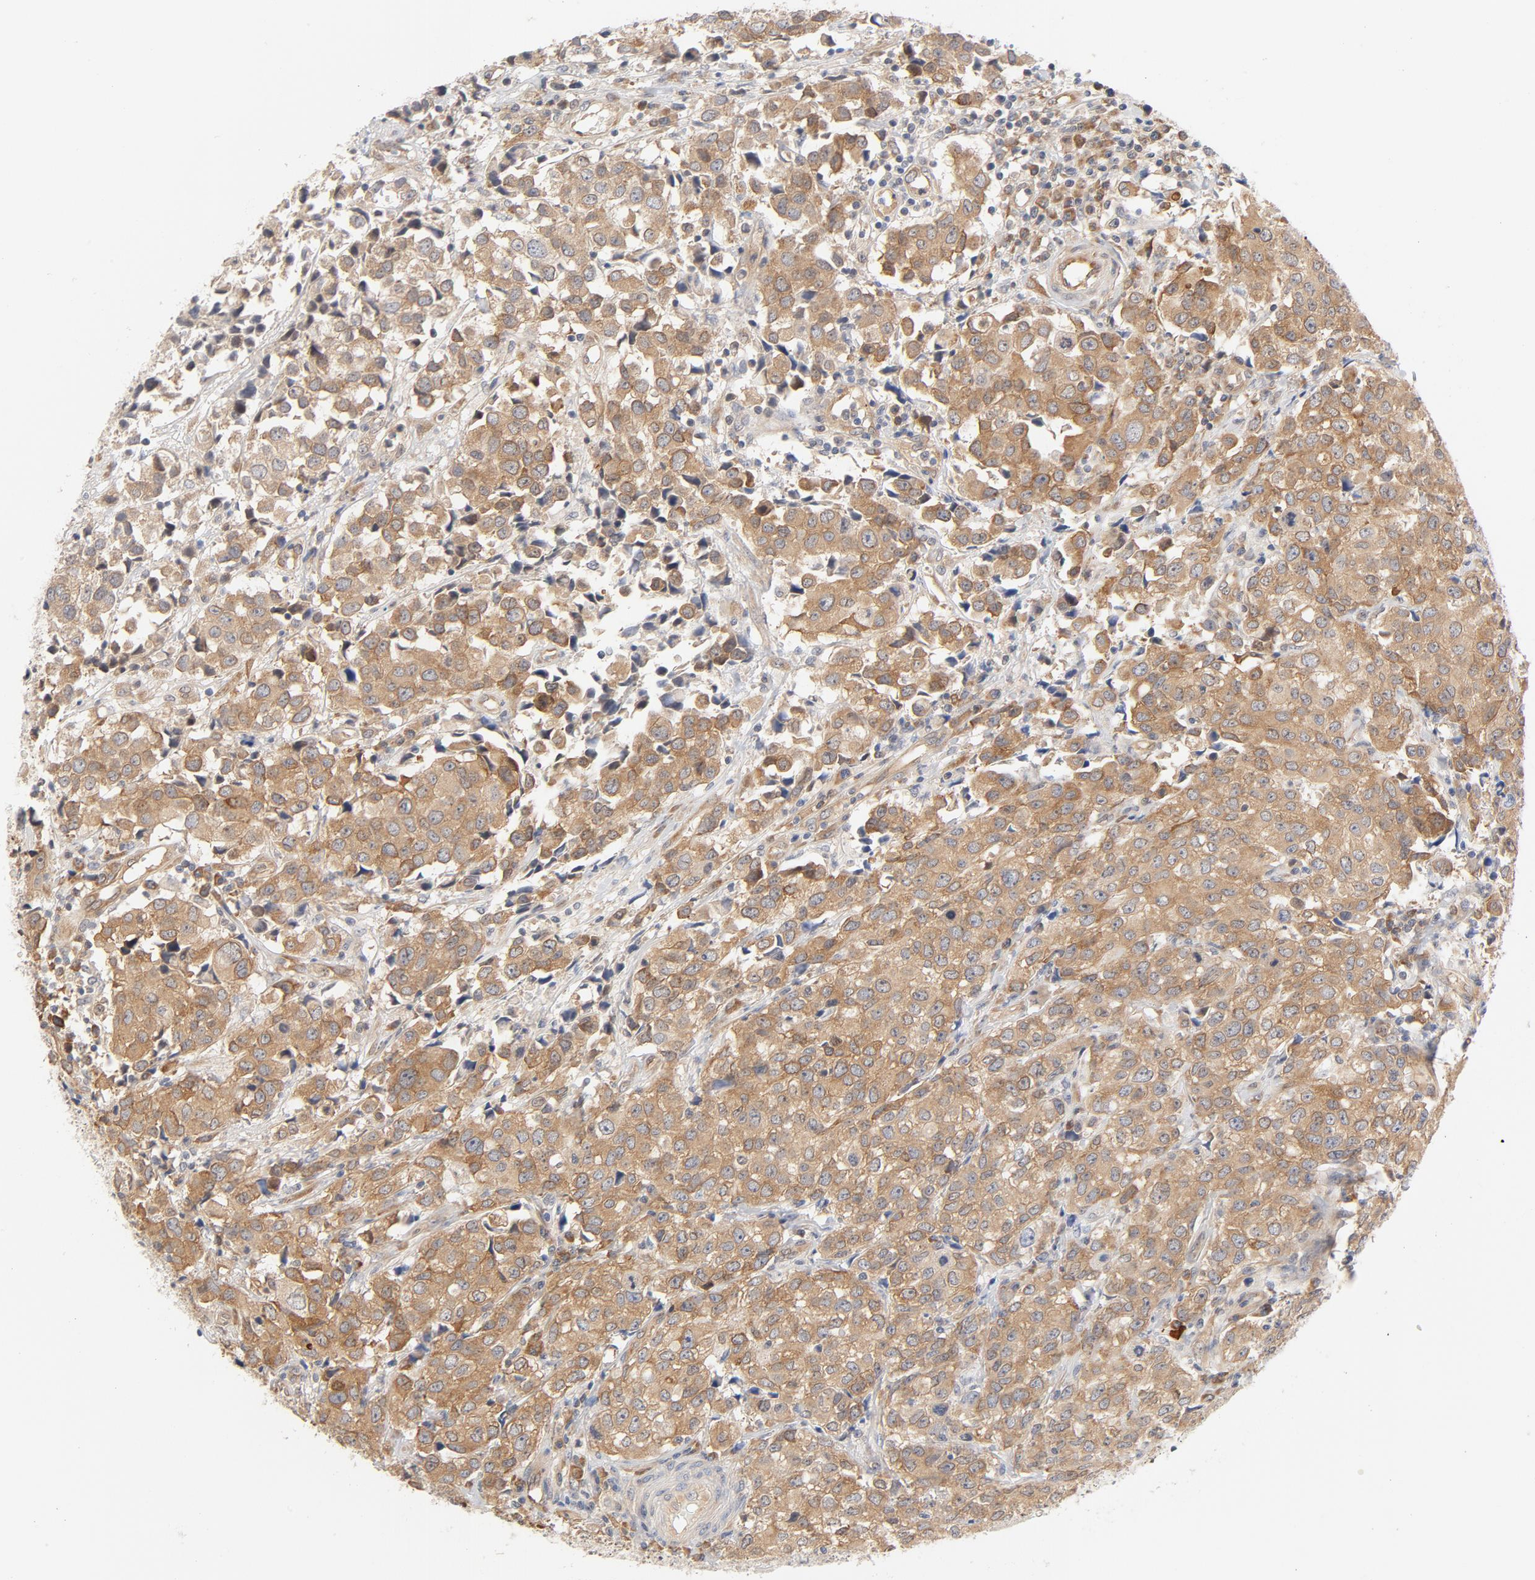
{"staining": {"intensity": "moderate", "quantity": ">75%", "location": "cytoplasmic/membranous"}, "tissue": "urothelial cancer", "cell_type": "Tumor cells", "image_type": "cancer", "snomed": [{"axis": "morphology", "description": "Urothelial carcinoma, High grade"}, {"axis": "topography", "description": "Urinary bladder"}], "caption": "High-magnification brightfield microscopy of high-grade urothelial carcinoma stained with DAB (brown) and counterstained with hematoxylin (blue). tumor cells exhibit moderate cytoplasmic/membranous positivity is identified in approximately>75% of cells. (IHC, brightfield microscopy, high magnification).", "gene": "EIF4E", "patient": {"sex": "female", "age": 75}}